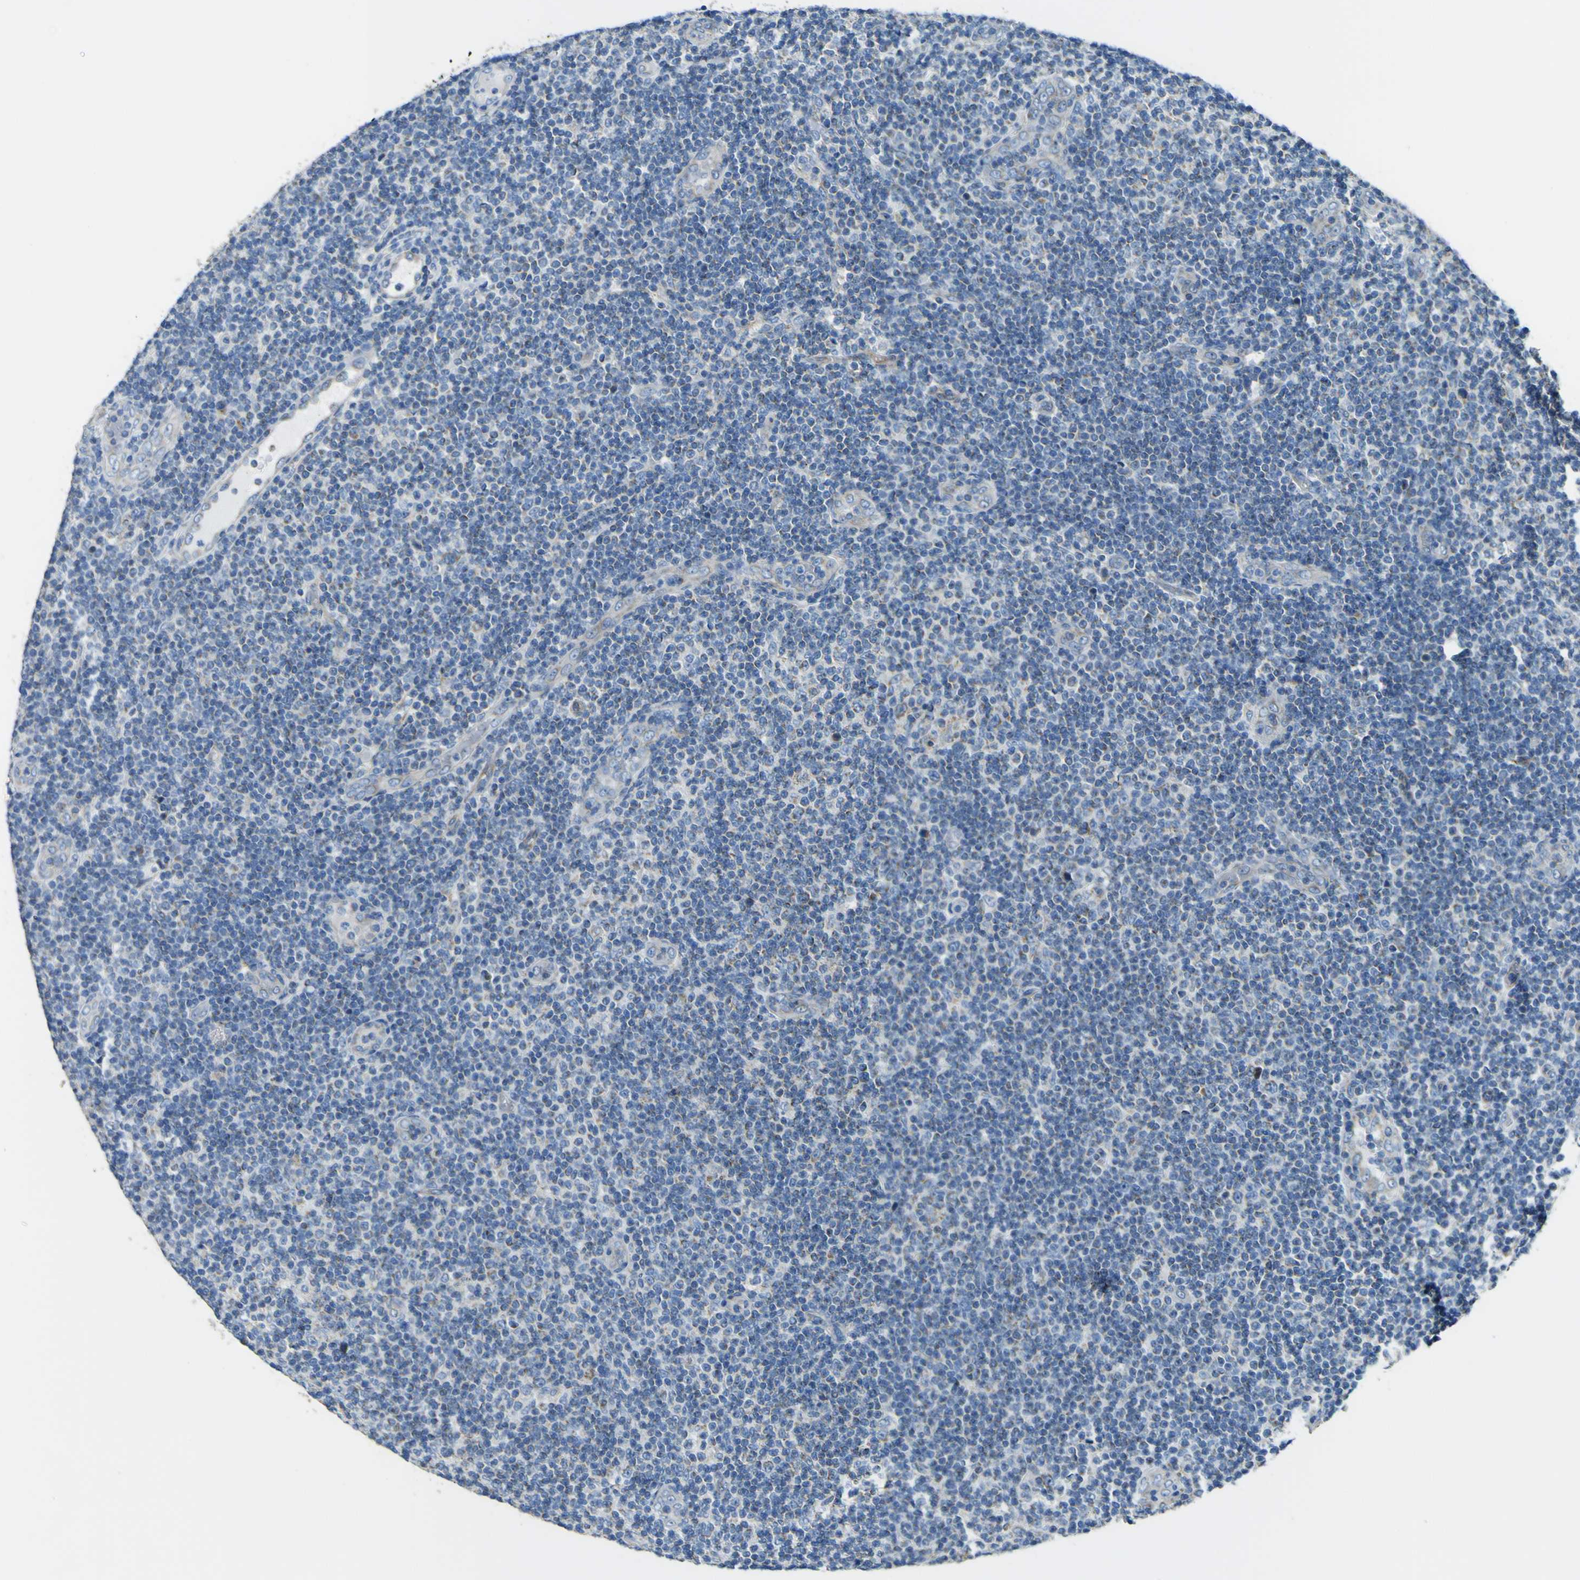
{"staining": {"intensity": "negative", "quantity": "none", "location": "none"}, "tissue": "lymphoma", "cell_type": "Tumor cells", "image_type": "cancer", "snomed": [{"axis": "morphology", "description": "Malignant lymphoma, non-Hodgkin's type, Low grade"}, {"axis": "topography", "description": "Lymph node"}], "caption": "High magnification brightfield microscopy of malignant lymphoma, non-Hodgkin's type (low-grade) stained with DAB (3,3'-diaminobenzidine) (brown) and counterstained with hematoxylin (blue): tumor cells show no significant positivity. Nuclei are stained in blue.", "gene": "ALDH18A1", "patient": {"sex": "male", "age": 83}}